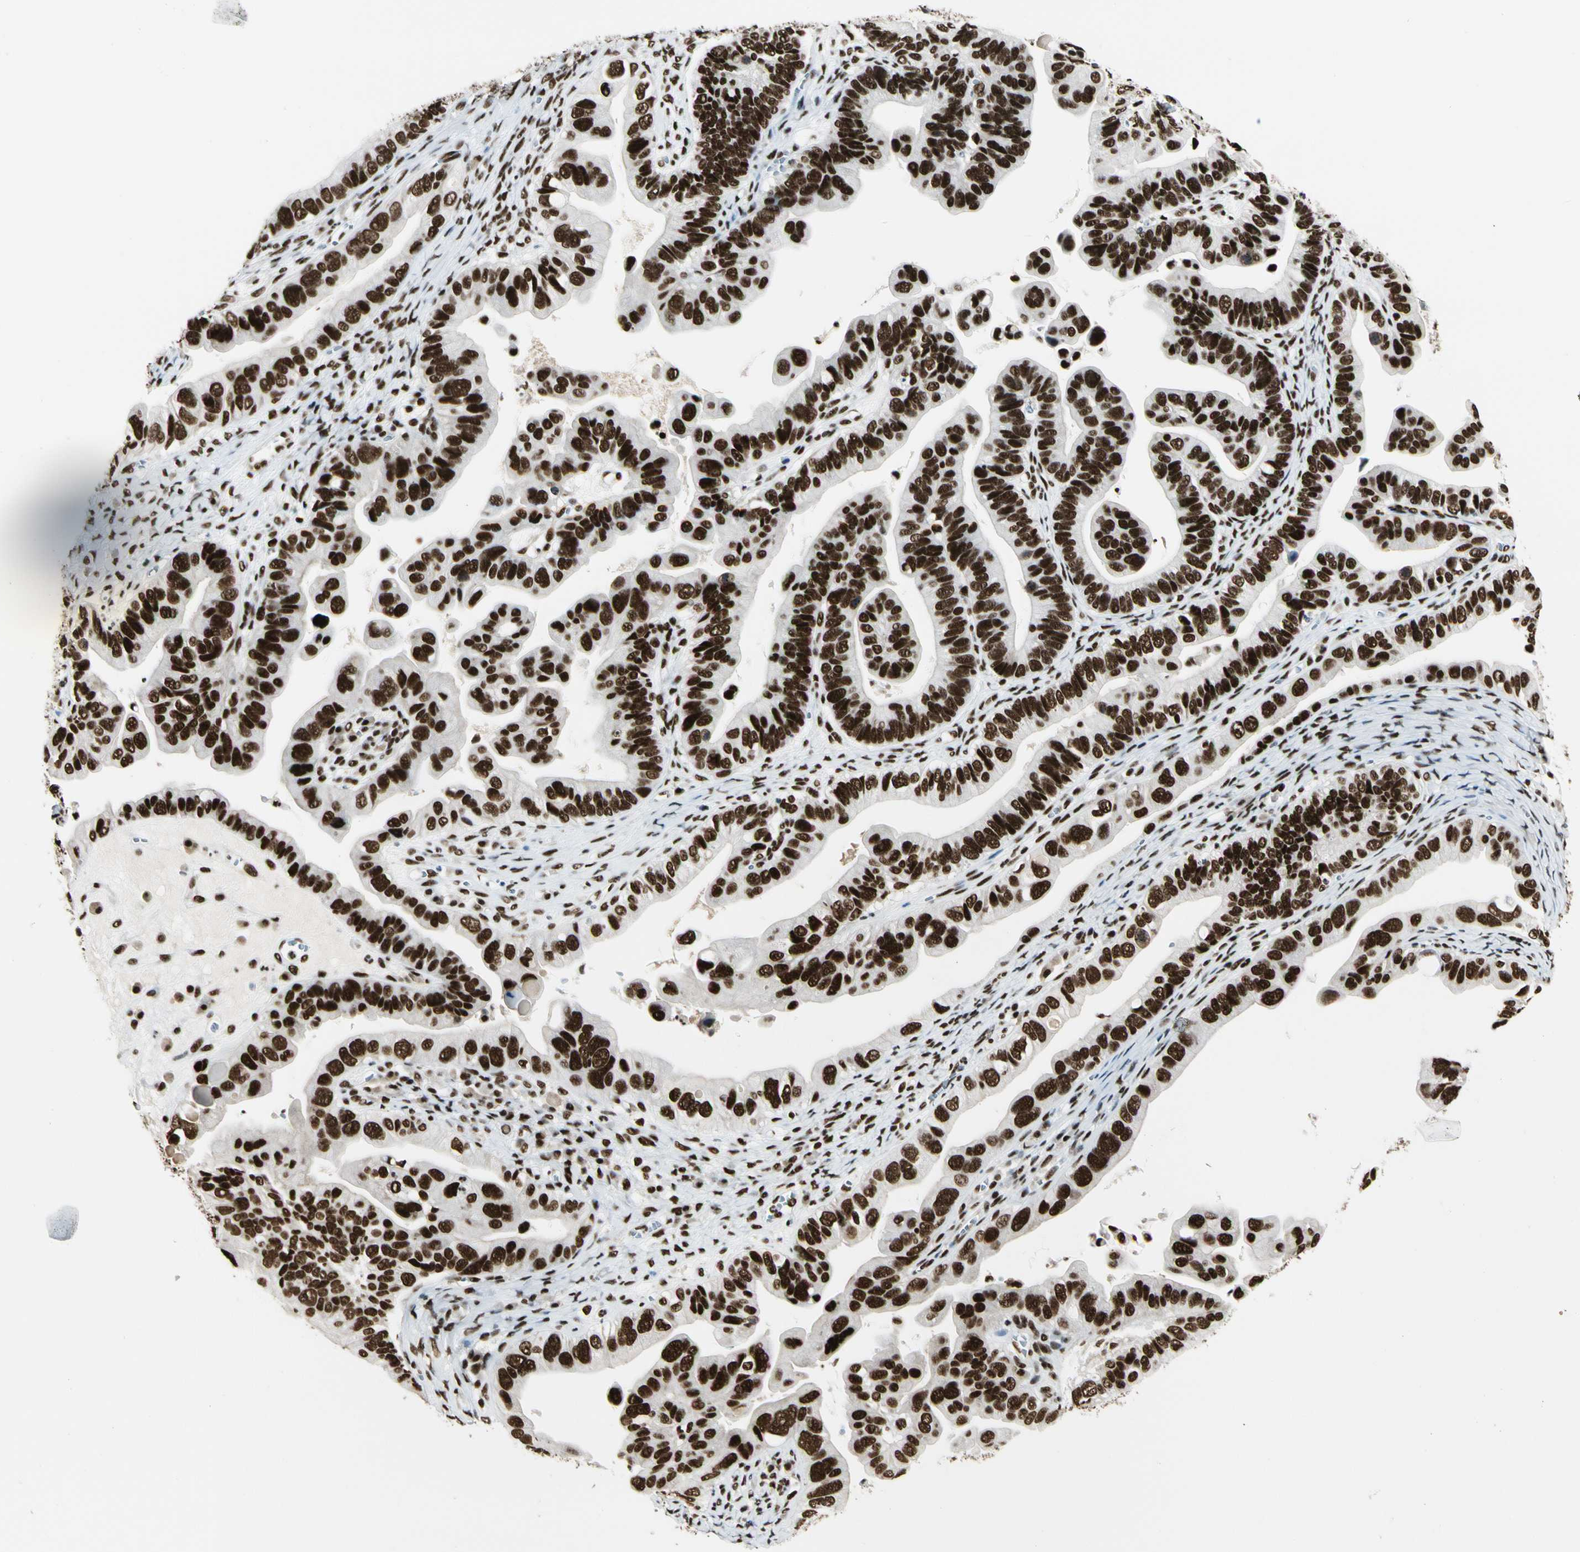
{"staining": {"intensity": "strong", "quantity": ">75%", "location": "nuclear"}, "tissue": "ovarian cancer", "cell_type": "Tumor cells", "image_type": "cancer", "snomed": [{"axis": "morphology", "description": "Cystadenocarcinoma, serous, NOS"}, {"axis": "topography", "description": "Ovary"}], "caption": "Immunohistochemical staining of human ovarian serous cystadenocarcinoma exhibits high levels of strong nuclear positivity in approximately >75% of tumor cells.", "gene": "CCAR1", "patient": {"sex": "female", "age": 56}}